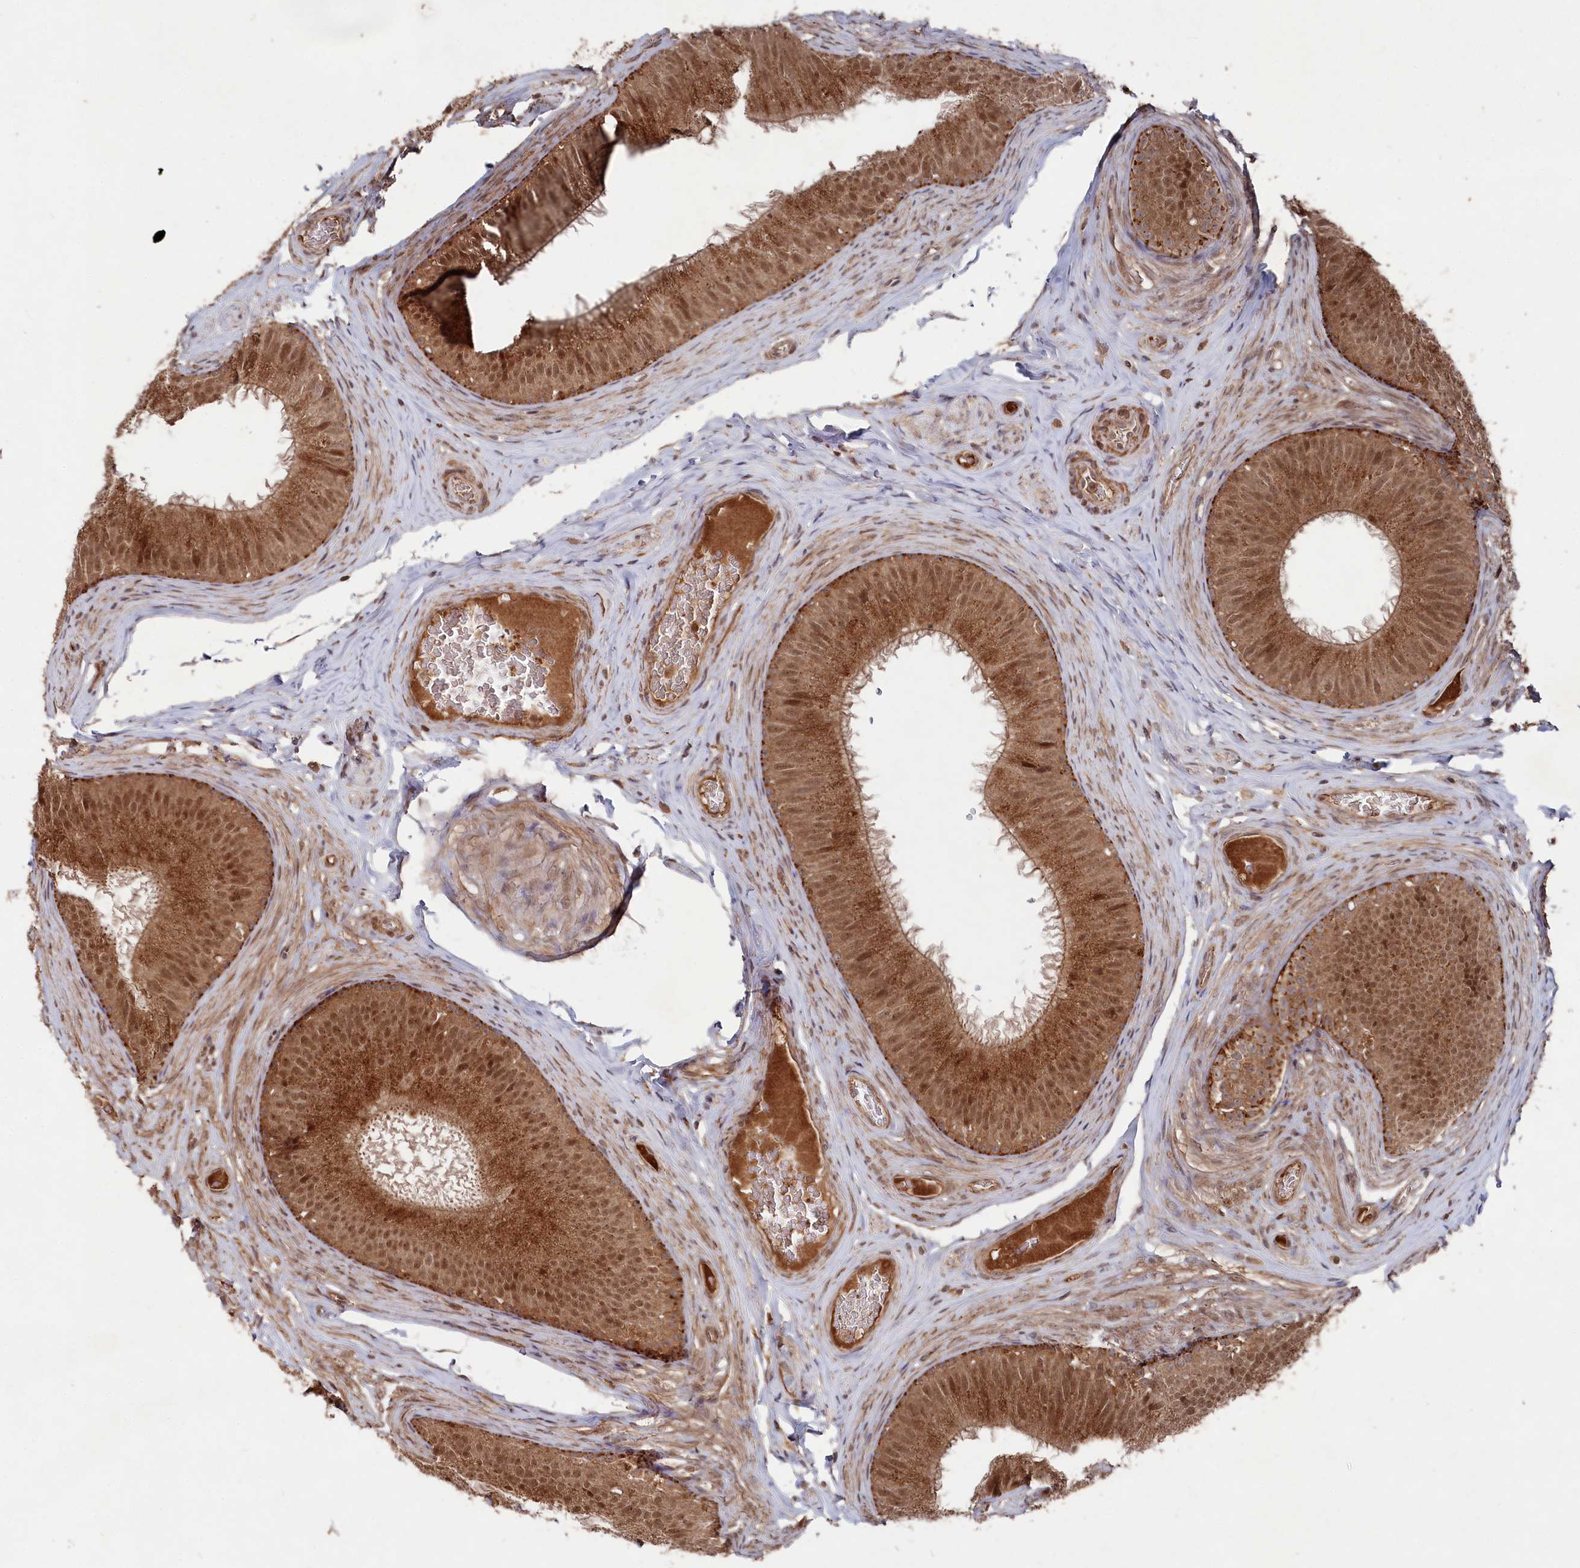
{"staining": {"intensity": "strong", "quantity": ">75%", "location": "cytoplasmic/membranous,nuclear"}, "tissue": "epididymis", "cell_type": "Glandular cells", "image_type": "normal", "snomed": [{"axis": "morphology", "description": "Normal tissue, NOS"}, {"axis": "topography", "description": "Epididymis"}], "caption": "Immunohistochemical staining of unremarkable epididymis displays >75% levels of strong cytoplasmic/membranous,nuclear protein staining in approximately >75% of glandular cells.", "gene": "BORCS7", "patient": {"sex": "male", "age": 34}}